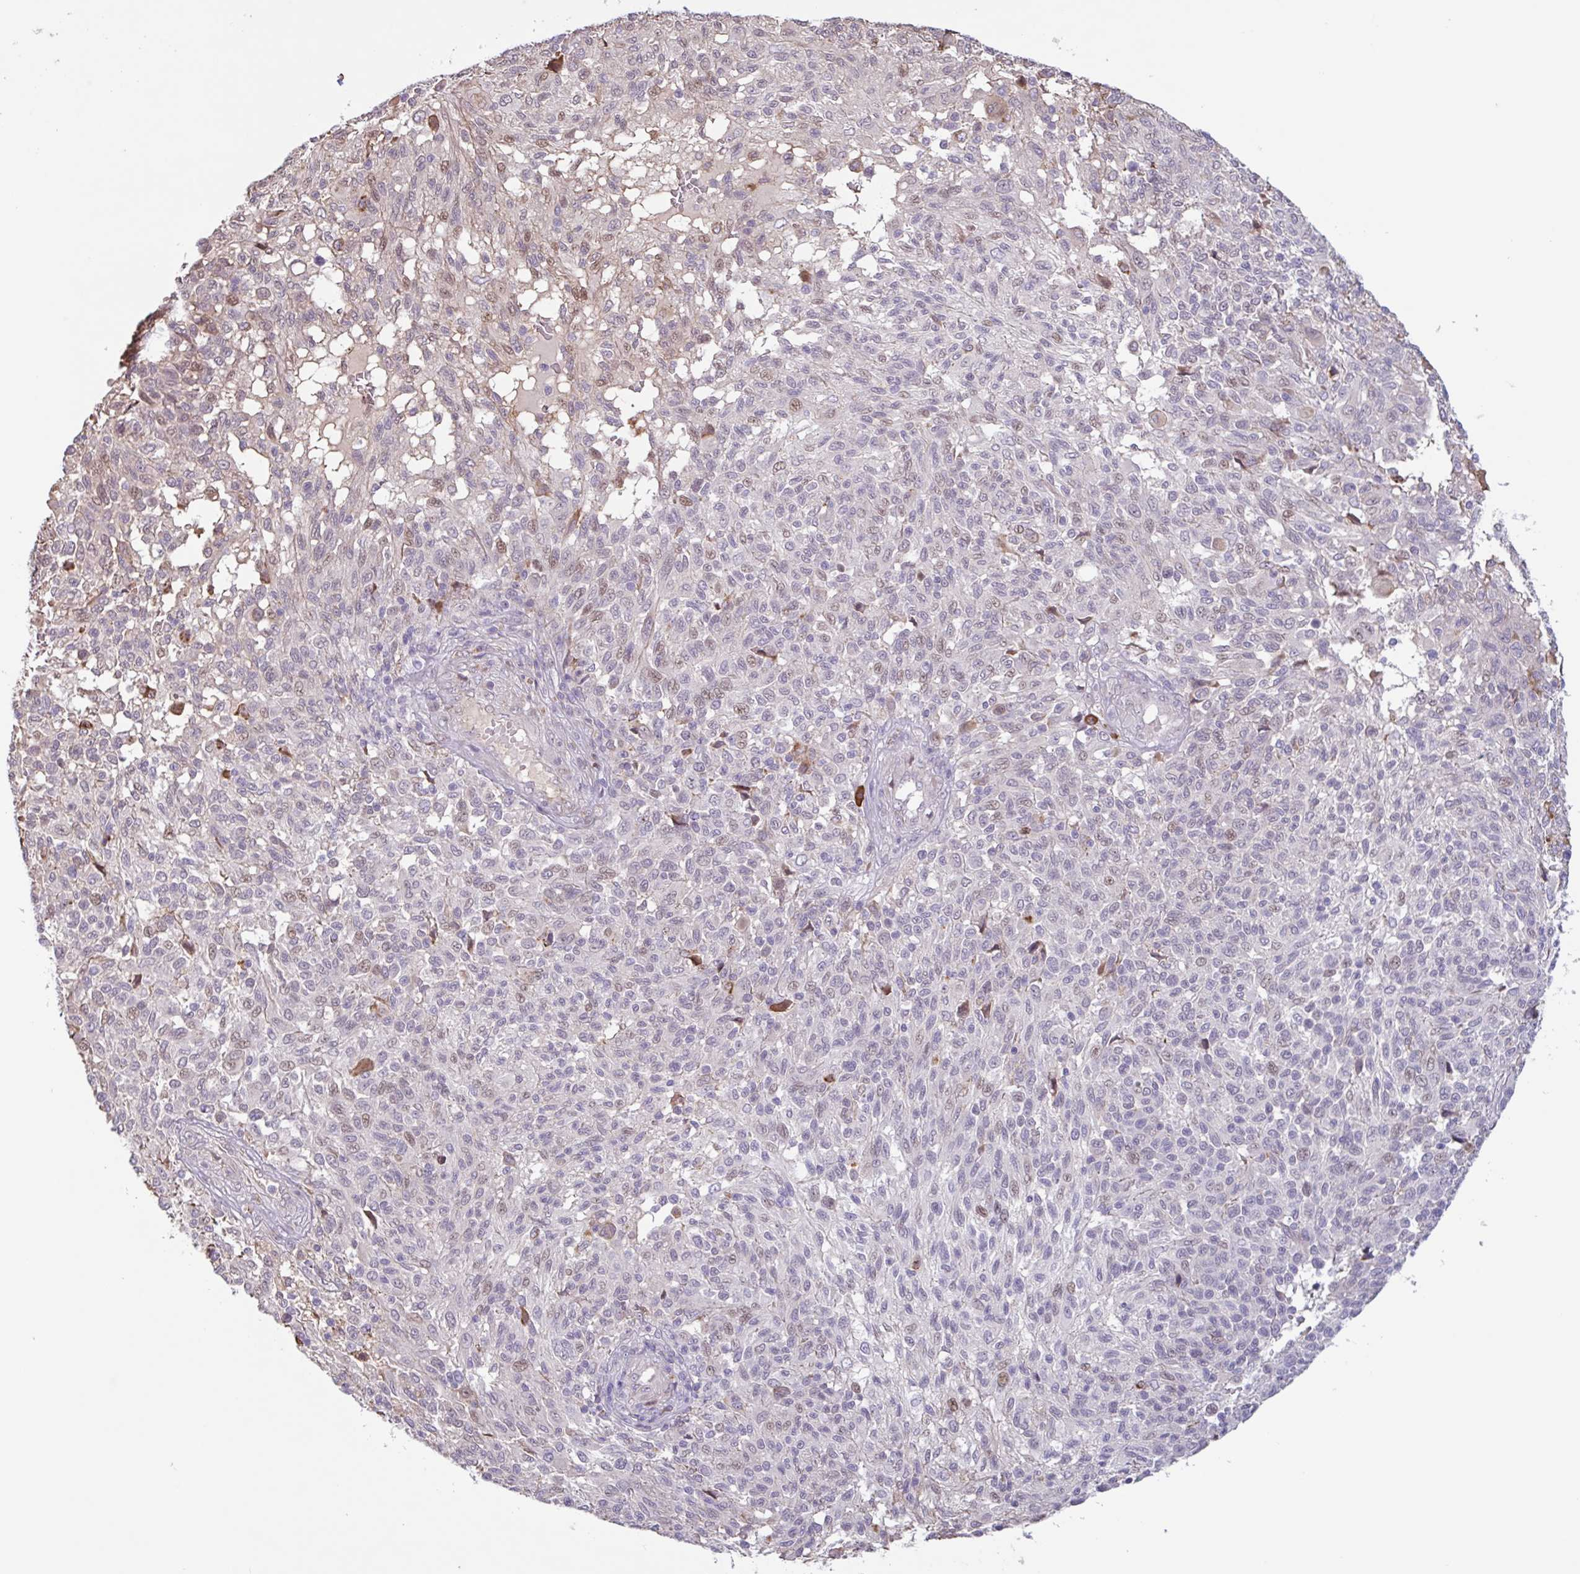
{"staining": {"intensity": "weak", "quantity": "<25%", "location": "nuclear"}, "tissue": "melanoma", "cell_type": "Tumor cells", "image_type": "cancer", "snomed": [{"axis": "morphology", "description": "Malignant melanoma, NOS"}, {"axis": "topography", "description": "Skin"}], "caption": "DAB immunohistochemical staining of malignant melanoma demonstrates no significant staining in tumor cells. (DAB IHC with hematoxylin counter stain).", "gene": "TAF1D", "patient": {"sex": "male", "age": 66}}